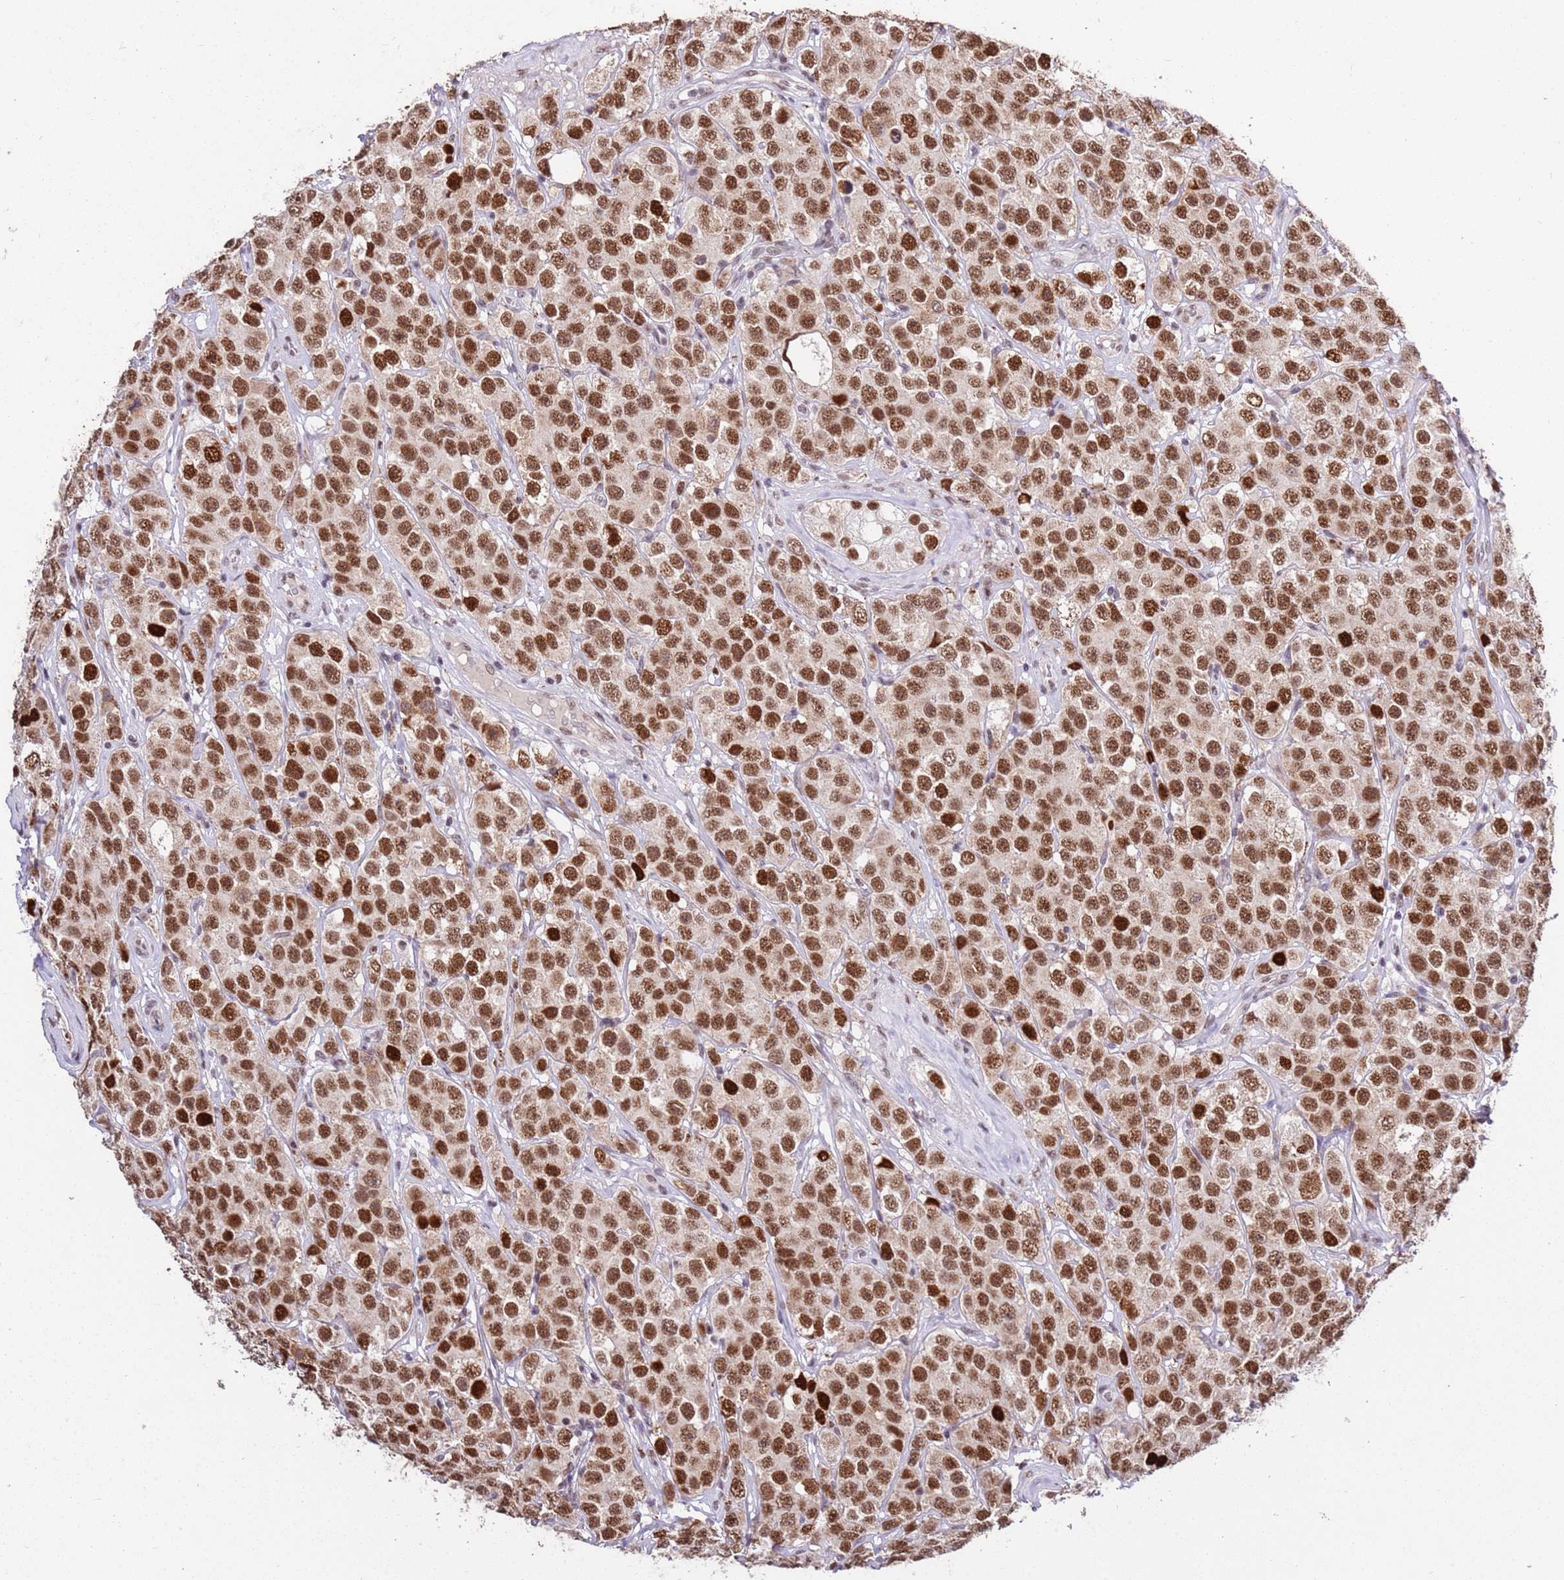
{"staining": {"intensity": "strong", "quantity": ">75%", "location": "nuclear"}, "tissue": "testis cancer", "cell_type": "Tumor cells", "image_type": "cancer", "snomed": [{"axis": "morphology", "description": "Seminoma, NOS"}, {"axis": "topography", "description": "Testis"}], "caption": "Approximately >75% of tumor cells in testis seminoma show strong nuclear protein staining as visualized by brown immunohistochemical staining.", "gene": "AKAP8L", "patient": {"sex": "male", "age": 28}}